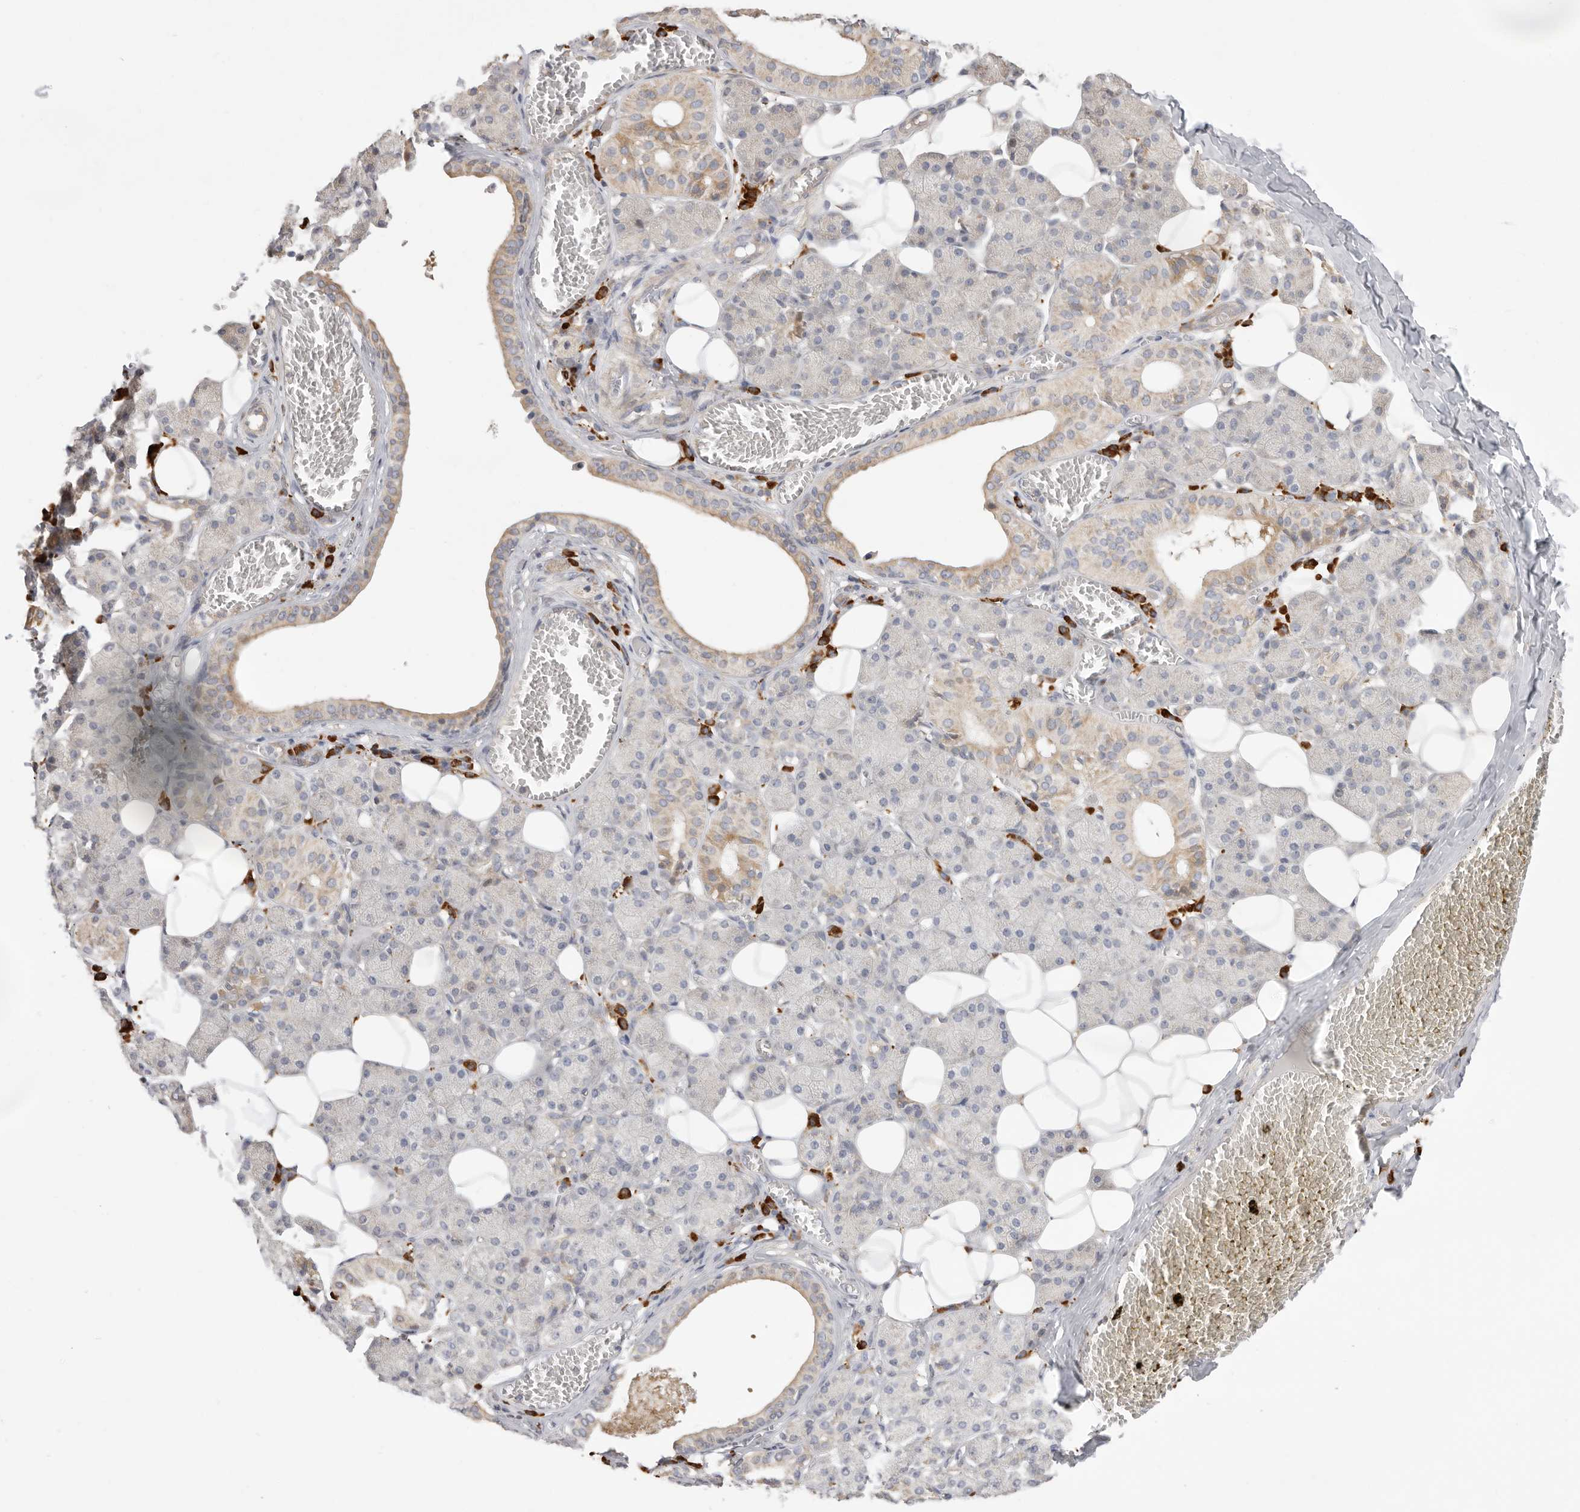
{"staining": {"intensity": "weak", "quantity": "25%-75%", "location": "cytoplasmic/membranous"}, "tissue": "salivary gland", "cell_type": "Glandular cells", "image_type": "normal", "snomed": [{"axis": "morphology", "description": "Normal tissue, NOS"}, {"axis": "topography", "description": "Salivary gland"}], "caption": "This is a histology image of immunohistochemistry (IHC) staining of normal salivary gland, which shows weak expression in the cytoplasmic/membranous of glandular cells.", "gene": "USH1C", "patient": {"sex": "female", "age": 33}}